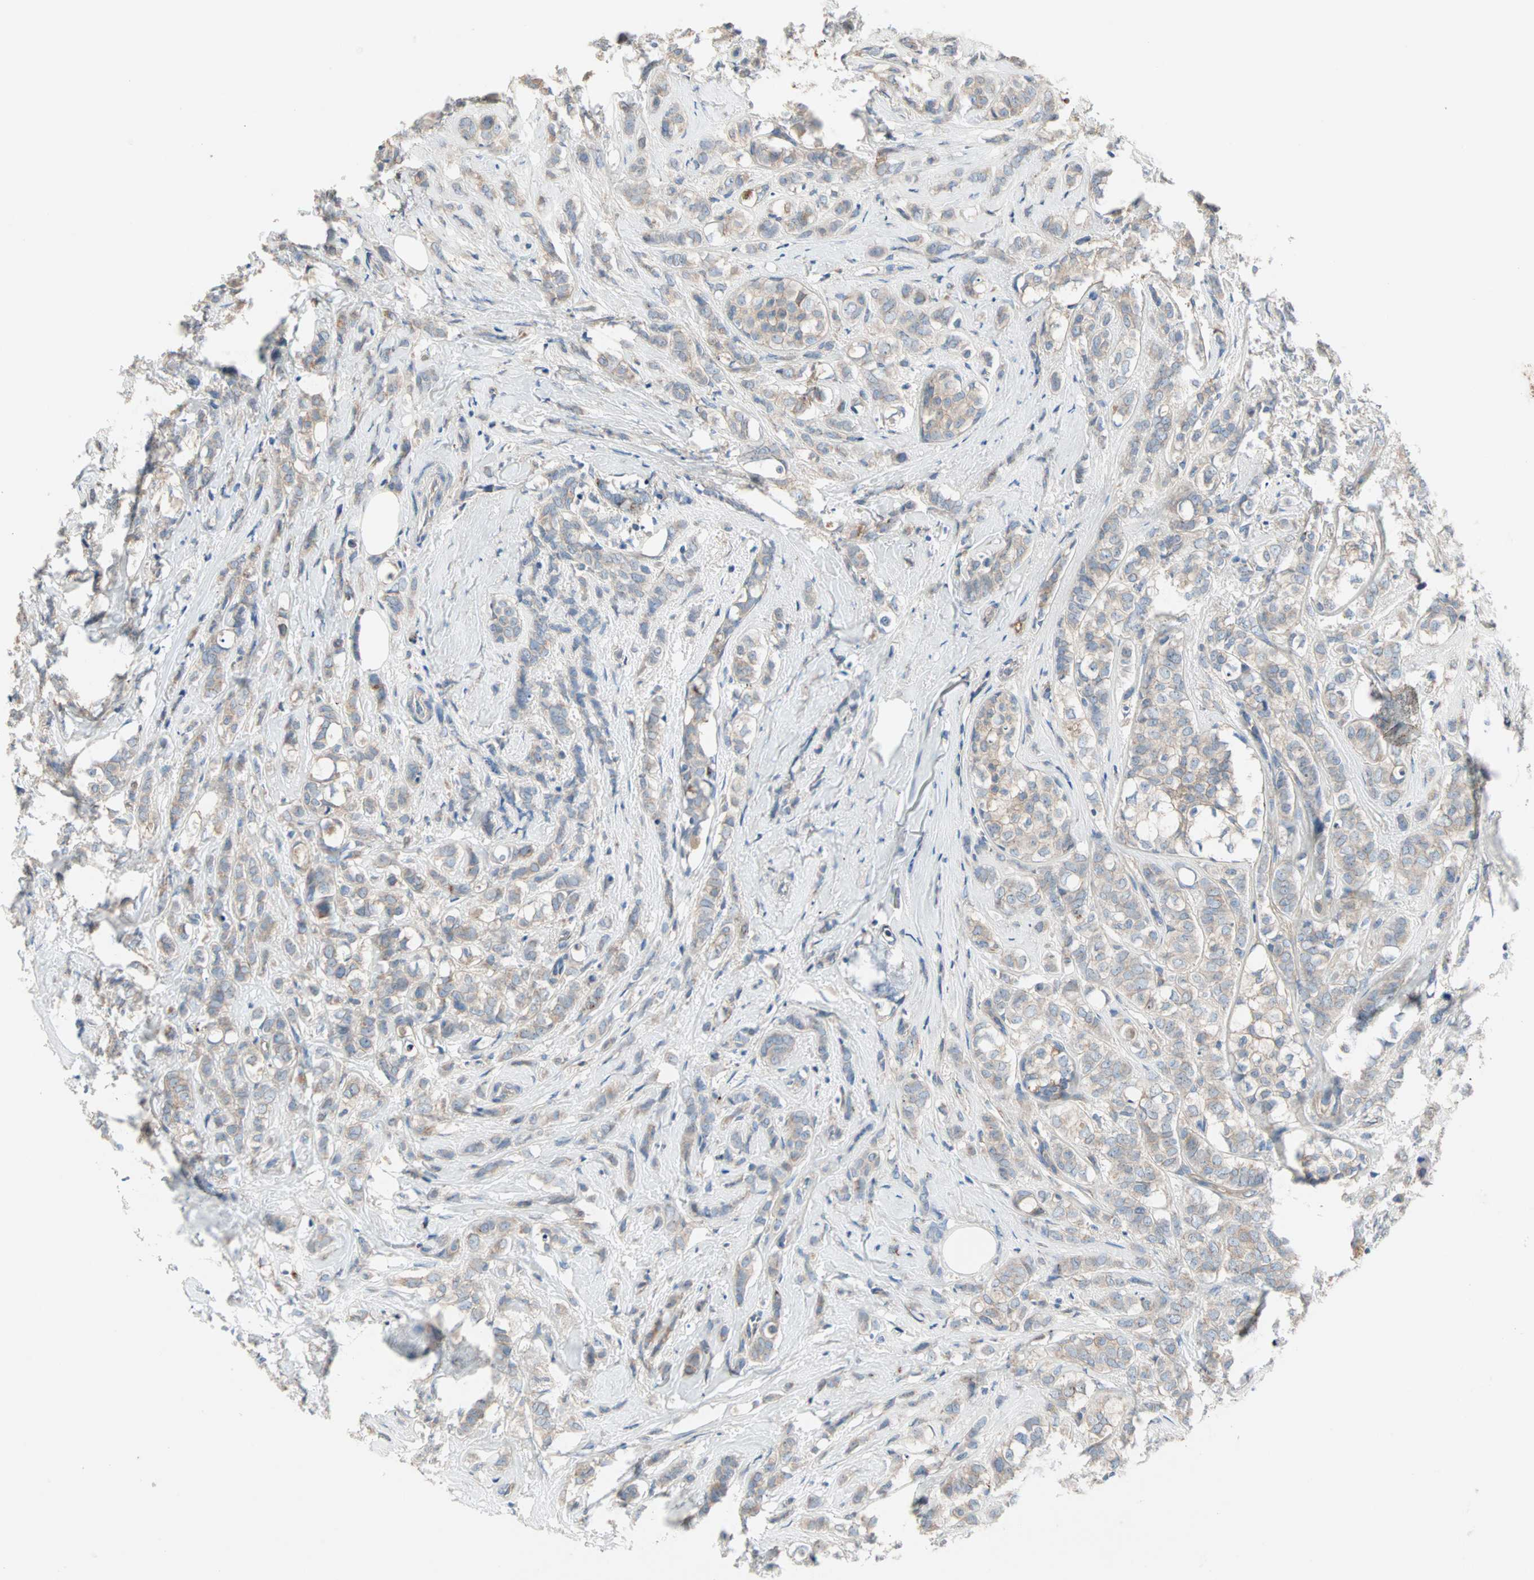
{"staining": {"intensity": "weak", "quantity": "25%-75%", "location": "cytoplasmic/membranous"}, "tissue": "breast cancer", "cell_type": "Tumor cells", "image_type": "cancer", "snomed": [{"axis": "morphology", "description": "Lobular carcinoma"}, {"axis": "topography", "description": "Breast"}], "caption": "High-power microscopy captured an immunohistochemistry image of lobular carcinoma (breast), revealing weak cytoplasmic/membranous expression in approximately 25%-75% of tumor cells. Immunohistochemistry stains the protein of interest in brown and the nuclei are stained blue.", "gene": "PDE8A", "patient": {"sex": "female", "age": 60}}